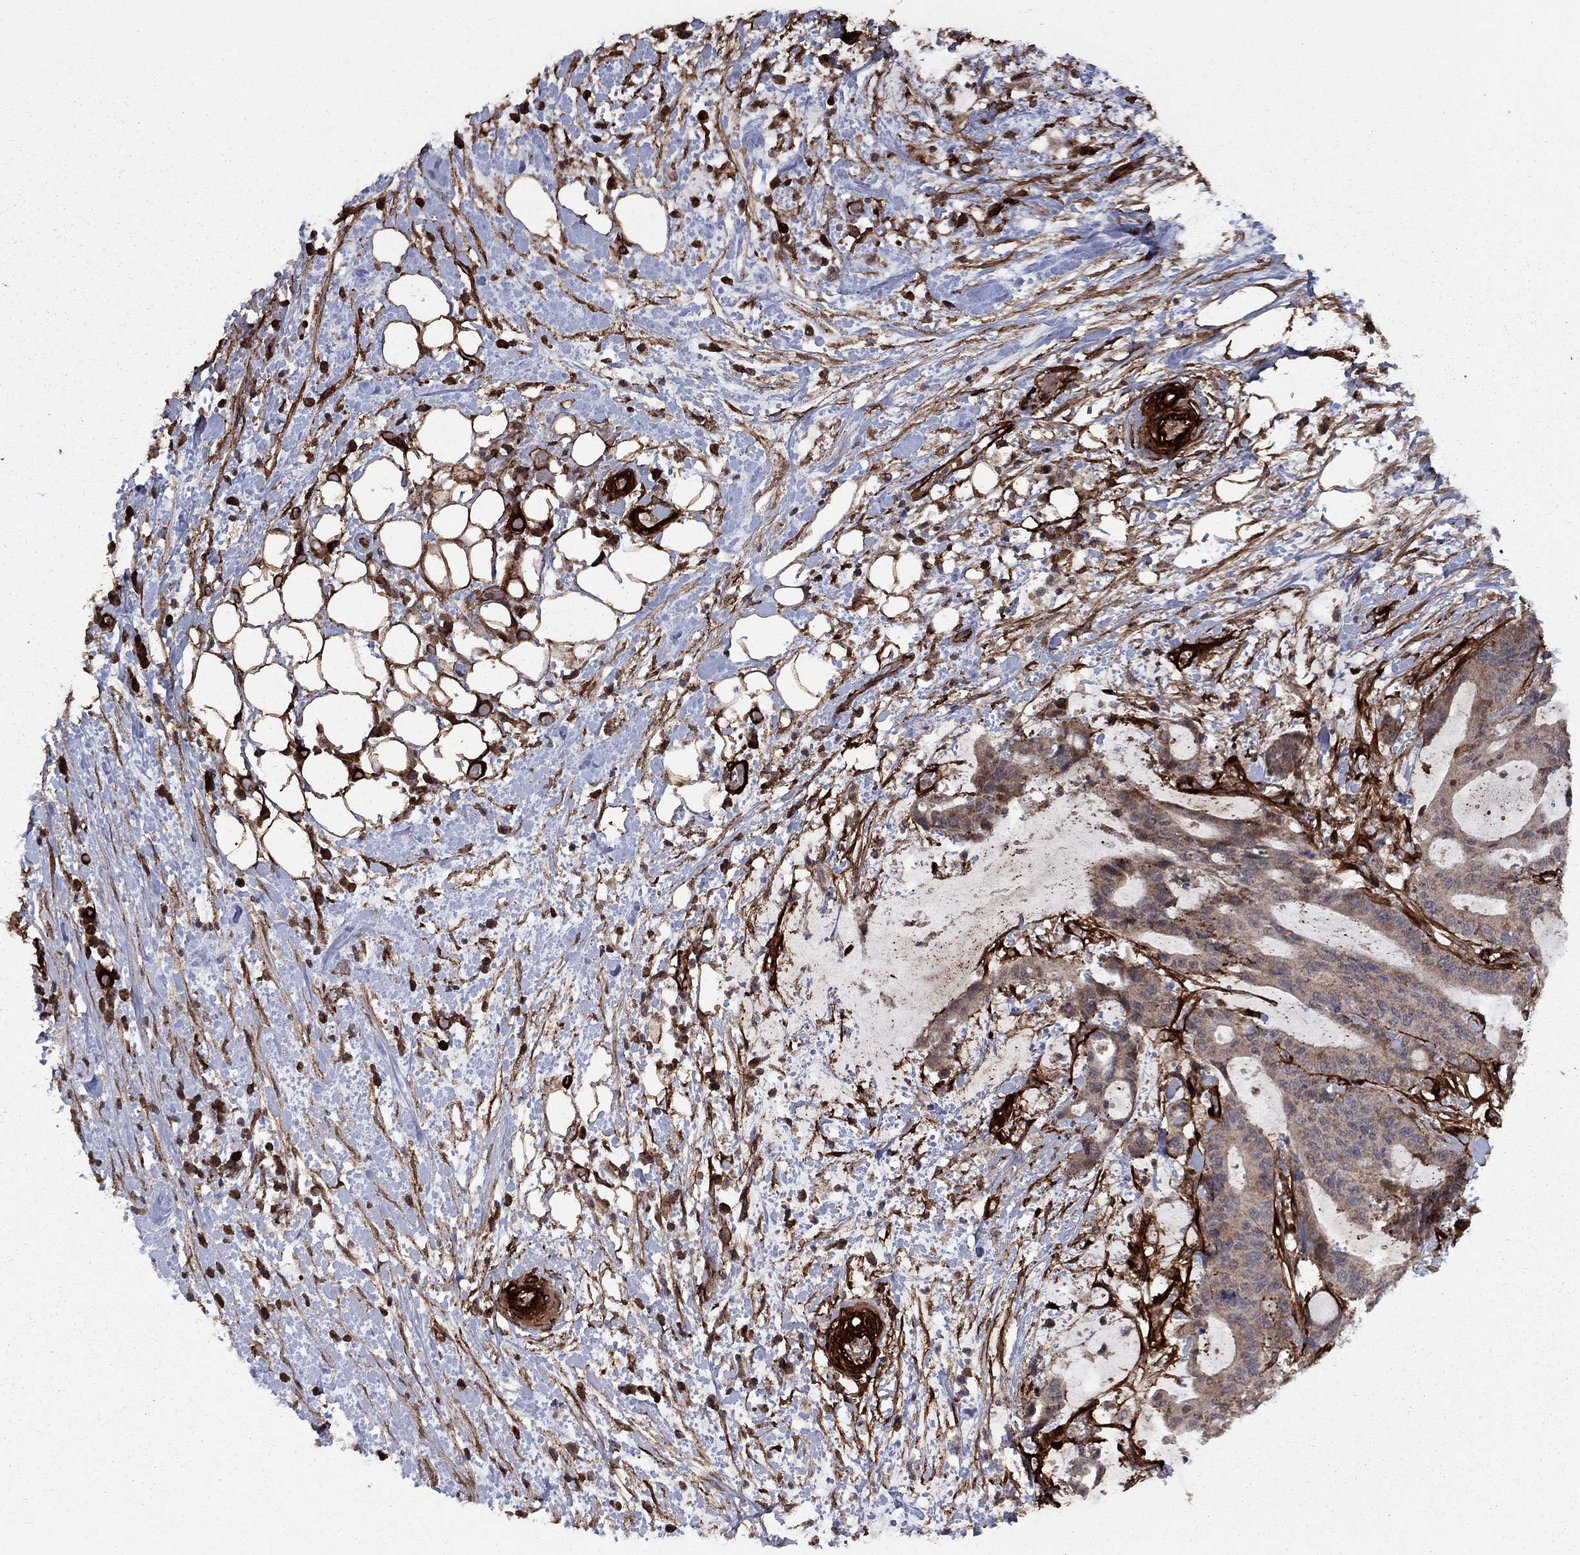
{"staining": {"intensity": "weak", "quantity": "<25%", "location": "cytoplasmic/membranous"}, "tissue": "liver cancer", "cell_type": "Tumor cells", "image_type": "cancer", "snomed": [{"axis": "morphology", "description": "Cholangiocarcinoma"}, {"axis": "topography", "description": "Liver"}], "caption": "This is a image of immunohistochemistry staining of cholangiocarcinoma (liver), which shows no positivity in tumor cells.", "gene": "COL18A1", "patient": {"sex": "female", "age": 73}}